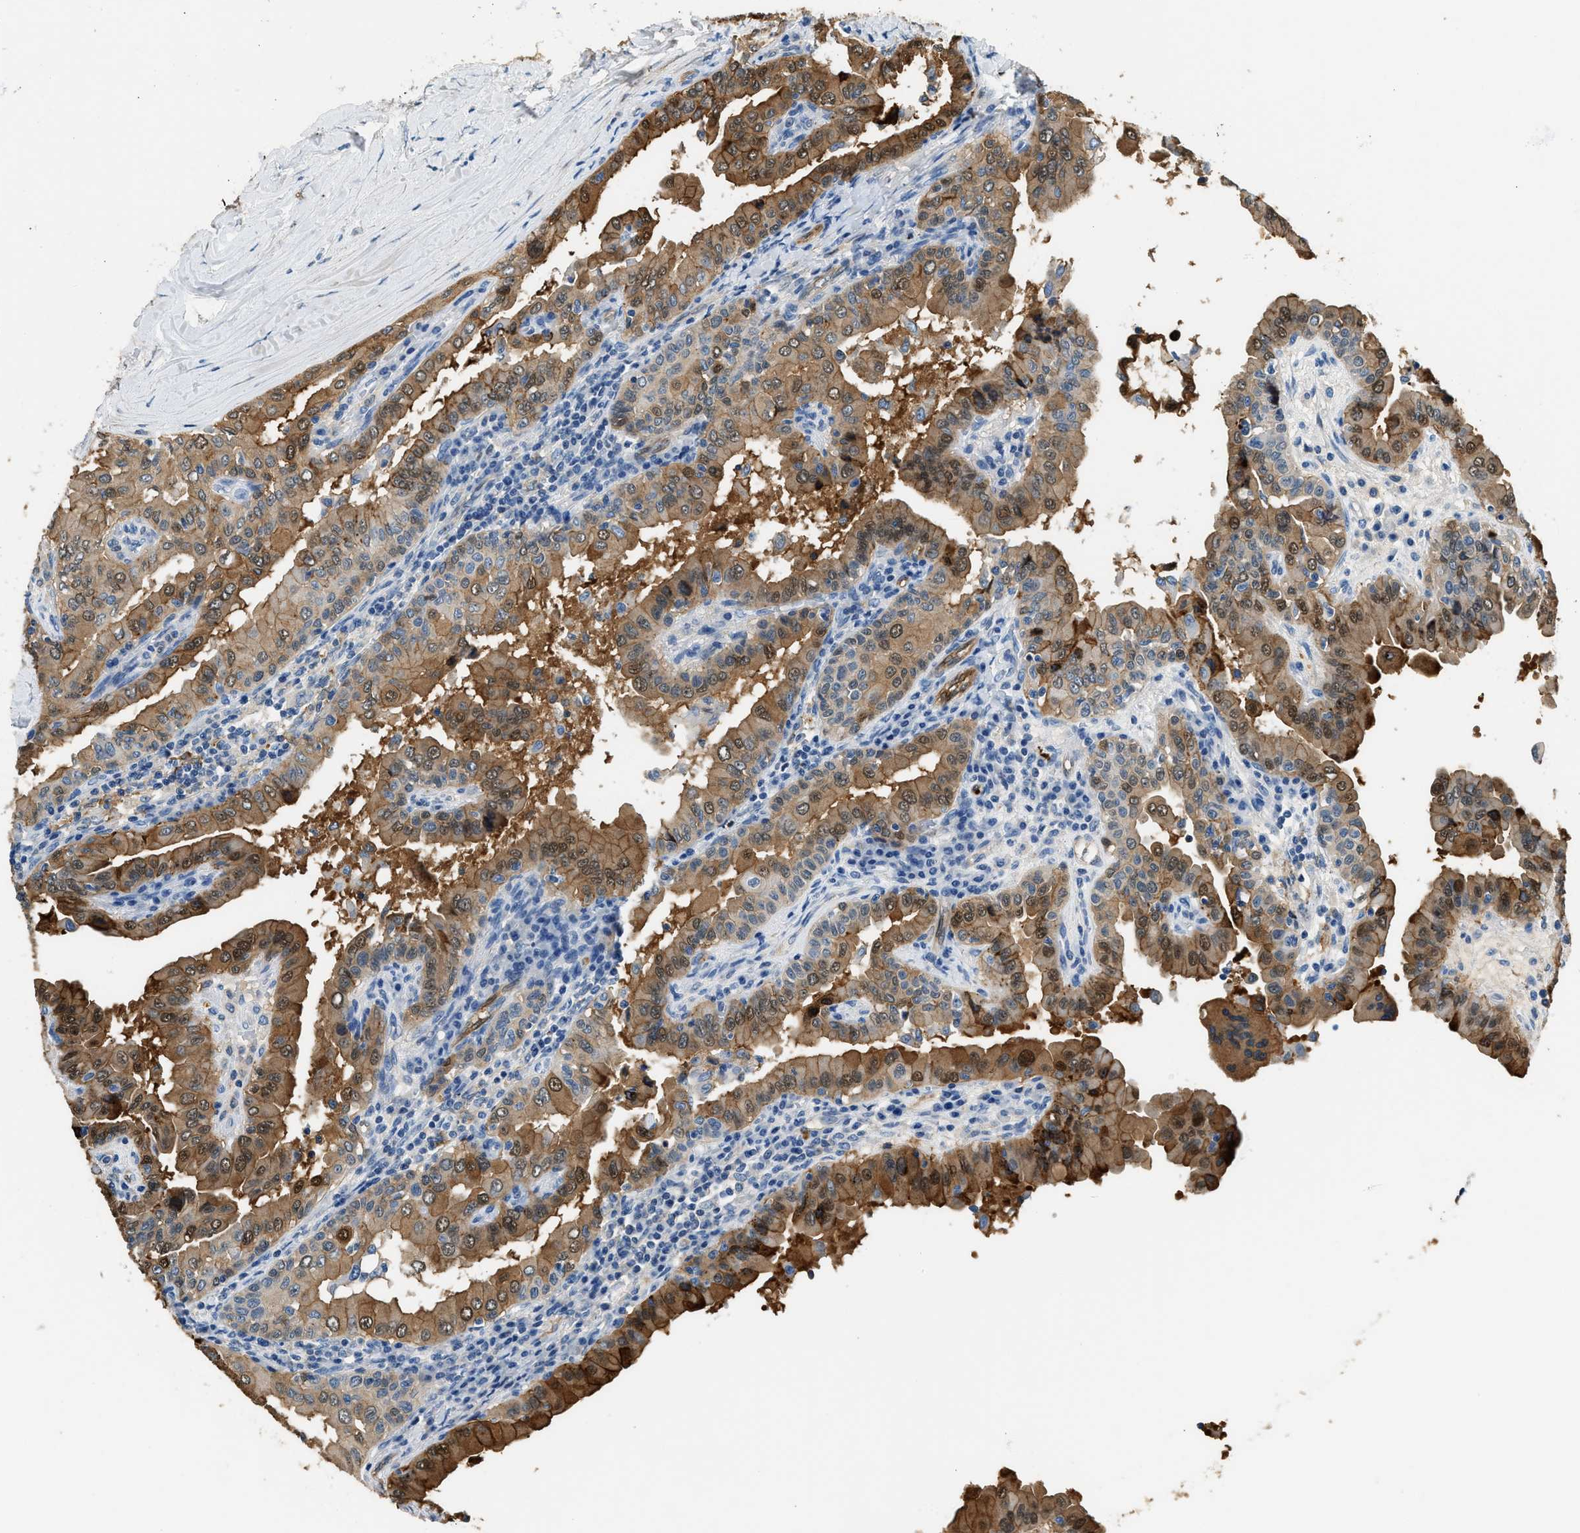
{"staining": {"intensity": "moderate", "quantity": ">75%", "location": "cytoplasmic/membranous"}, "tissue": "thyroid cancer", "cell_type": "Tumor cells", "image_type": "cancer", "snomed": [{"axis": "morphology", "description": "Papillary adenocarcinoma, NOS"}, {"axis": "topography", "description": "Thyroid gland"}], "caption": "Immunohistochemical staining of papillary adenocarcinoma (thyroid) displays medium levels of moderate cytoplasmic/membranous staining in about >75% of tumor cells.", "gene": "ANXA3", "patient": {"sex": "male", "age": 33}}